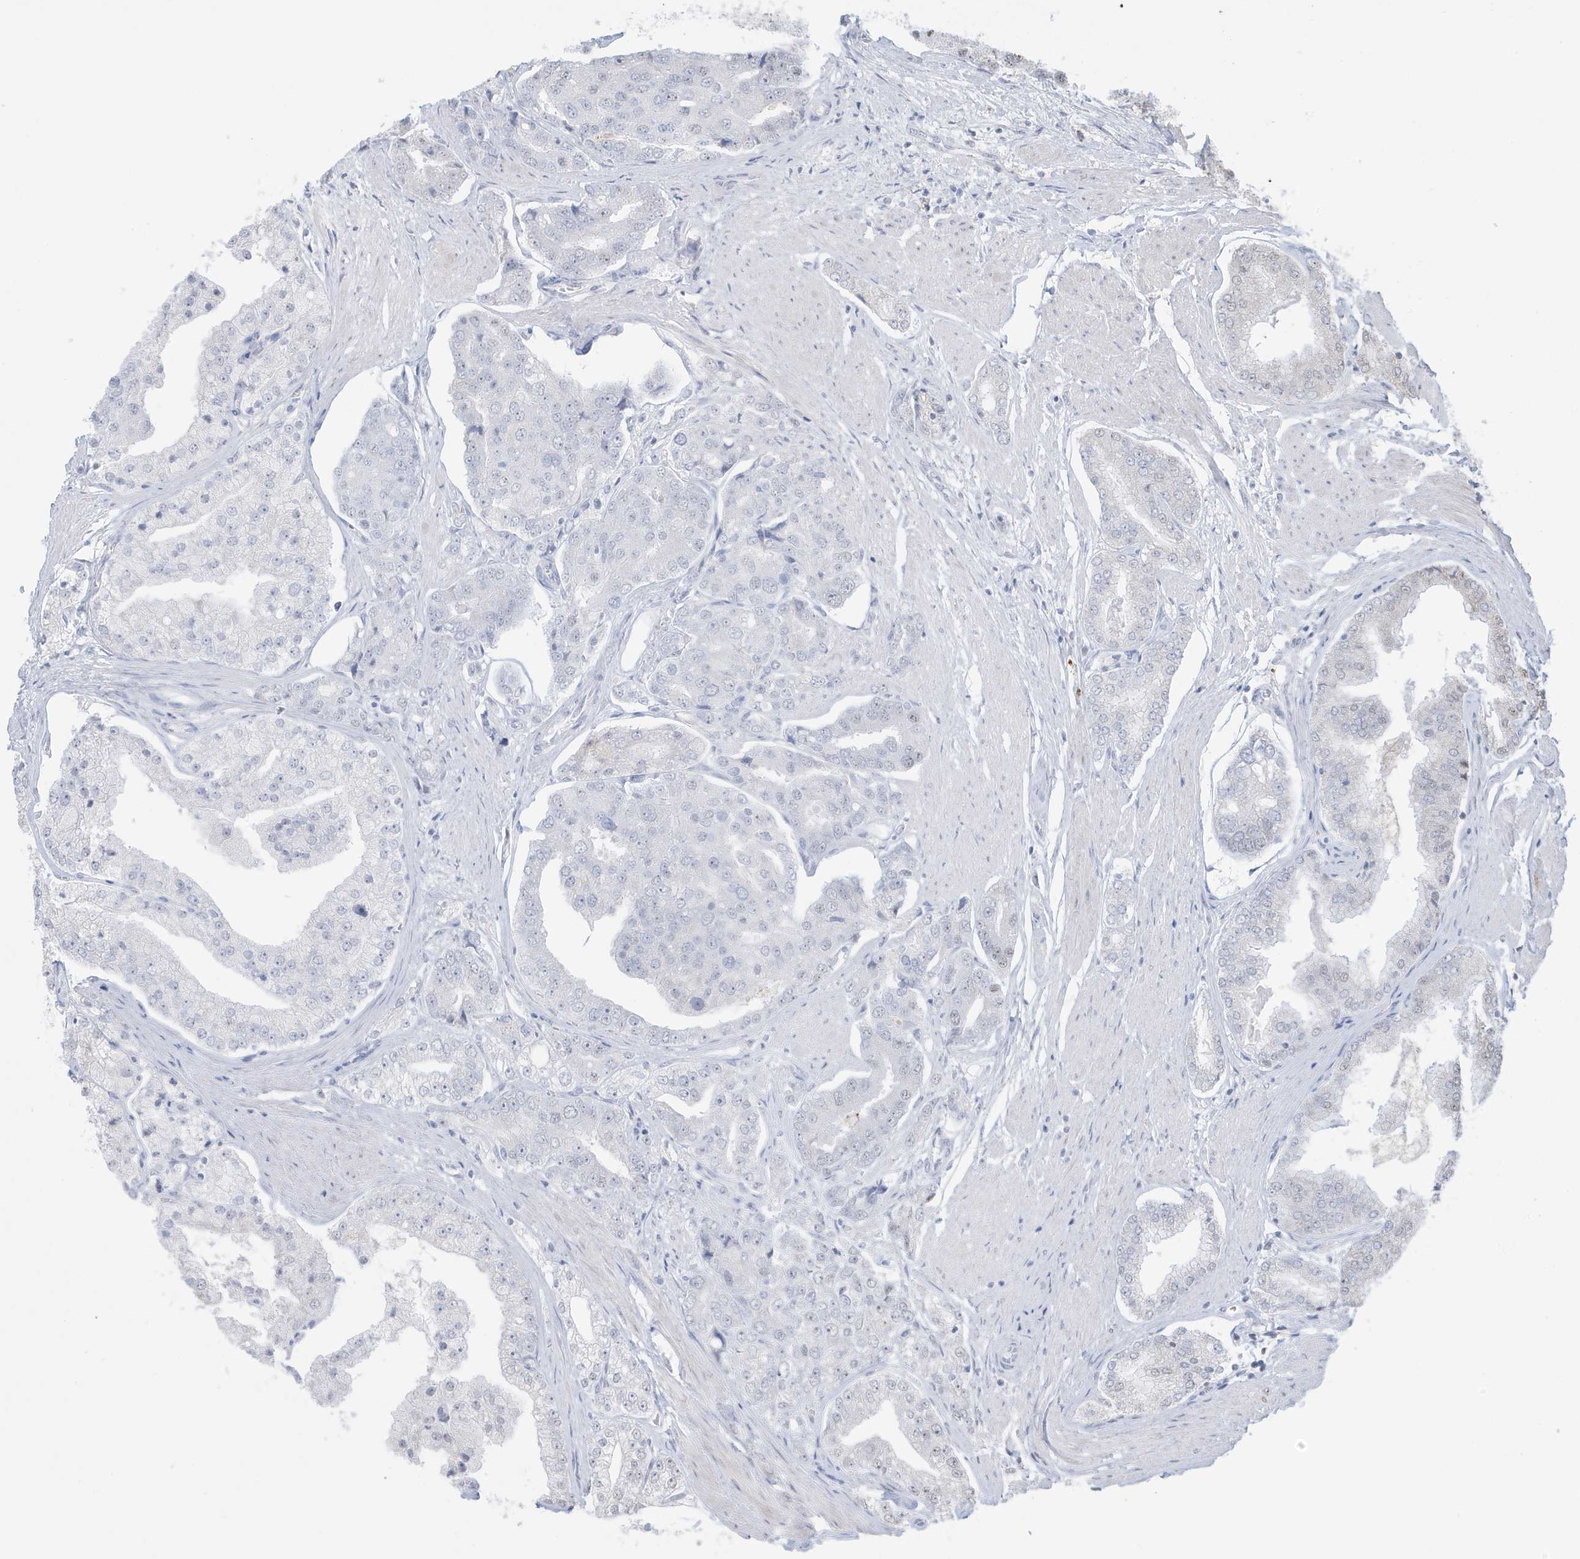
{"staining": {"intensity": "negative", "quantity": "none", "location": "none"}, "tissue": "prostate cancer", "cell_type": "Tumor cells", "image_type": "cancer", "snomed": [{"axis": "morphology", "description": "Adenocarcinoma, High grade"}, {"axis": "topography", "description": "Prostate"}], "caption": "Immunohistochemistry micrograph of adenocarcinoma (high-grade) (prostate) stained for a protein (brown), which shows no staining in tumor cells. (DAB immunohistochemistry with hematoxylin counter stain).", "gene": "FNDC1", "patient": {"sex": "male", "age": 50}}